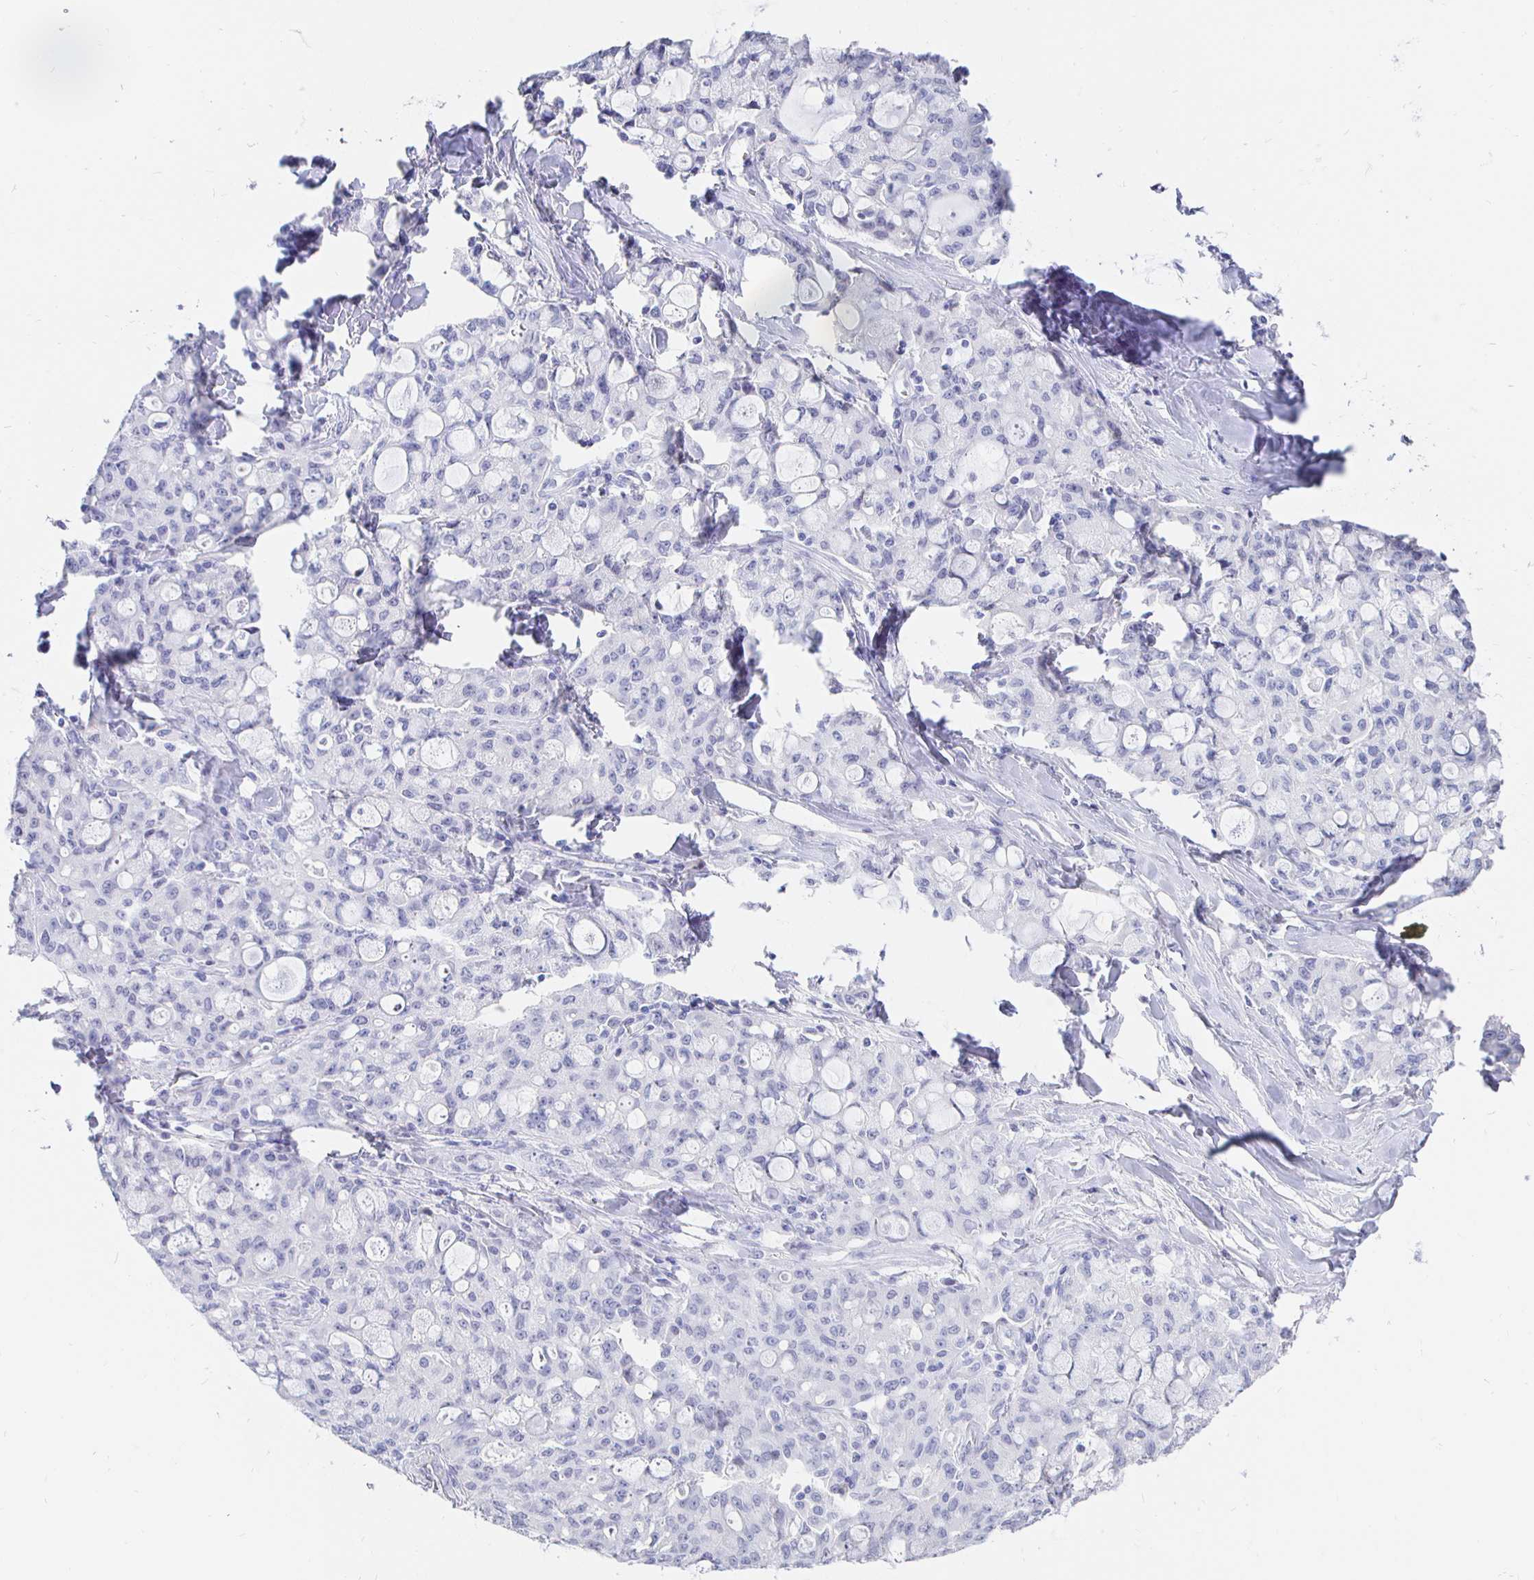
{"staining": {"intensity": "negative", "quantity": "none", "location": "none"}, "tissue": "lung cancer", "cell_type": "Tumor cells", "image_type": "cancer", "snomed": [{"axis": "morphology", "description": "Adenocarcinoma, NOS"}, {"axis": "topography", "description": "Lung"}], "caption": "A photomicrograph of human lung cancer is negative for staining in tumor cells. (Stains: DAB (3,3'-diaminobenzidine) immunohistochemistry with hematoxylin counter stain, Microscopy: brightfield microscopy at high magnification).", "gene": "CR2", "patient": {"sex": "female", "age": 44}}